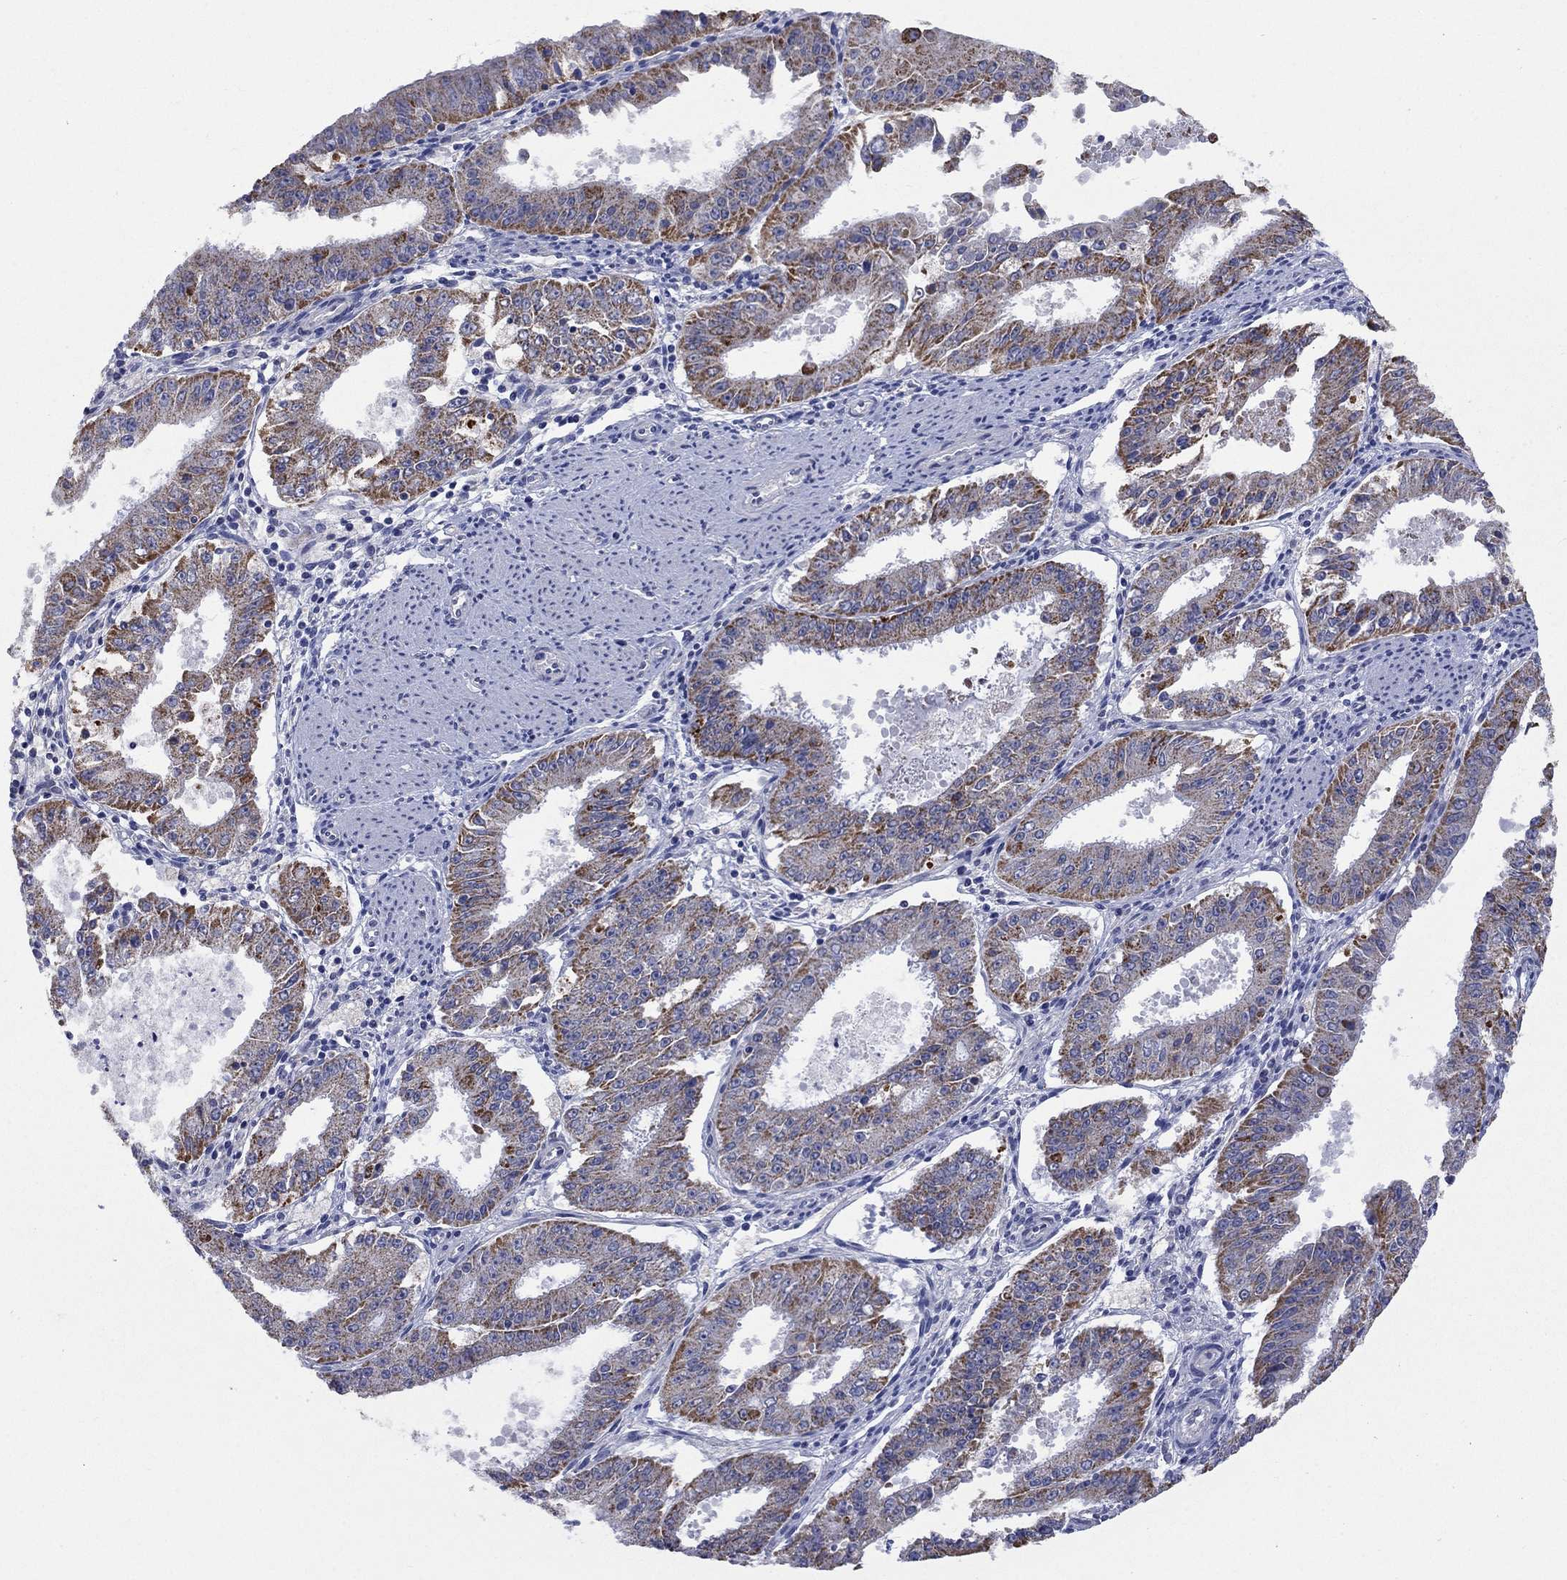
{"staining": {"intensity": "strong", "quantity": ">75%", "location": "cytoplasmic/membranous"}, "tissue": "ovarian cancer", "cell_type": "Tumor cells", "image_type": "cancer", "snomed": [{"axis": "morphology", "description": "Carcinoma, endometroid"}, {"axis": "topography", "description": "Ovary"}], "caption": "Approximately >75% of tumor cells in human ovarian endometroid carcinoma show strong cytoplasmic/membranous protein staining as visualized by brown immunohistochemical staining.", "gene": "CLVS1", "patient": {"sex": "female", "age": 42}}